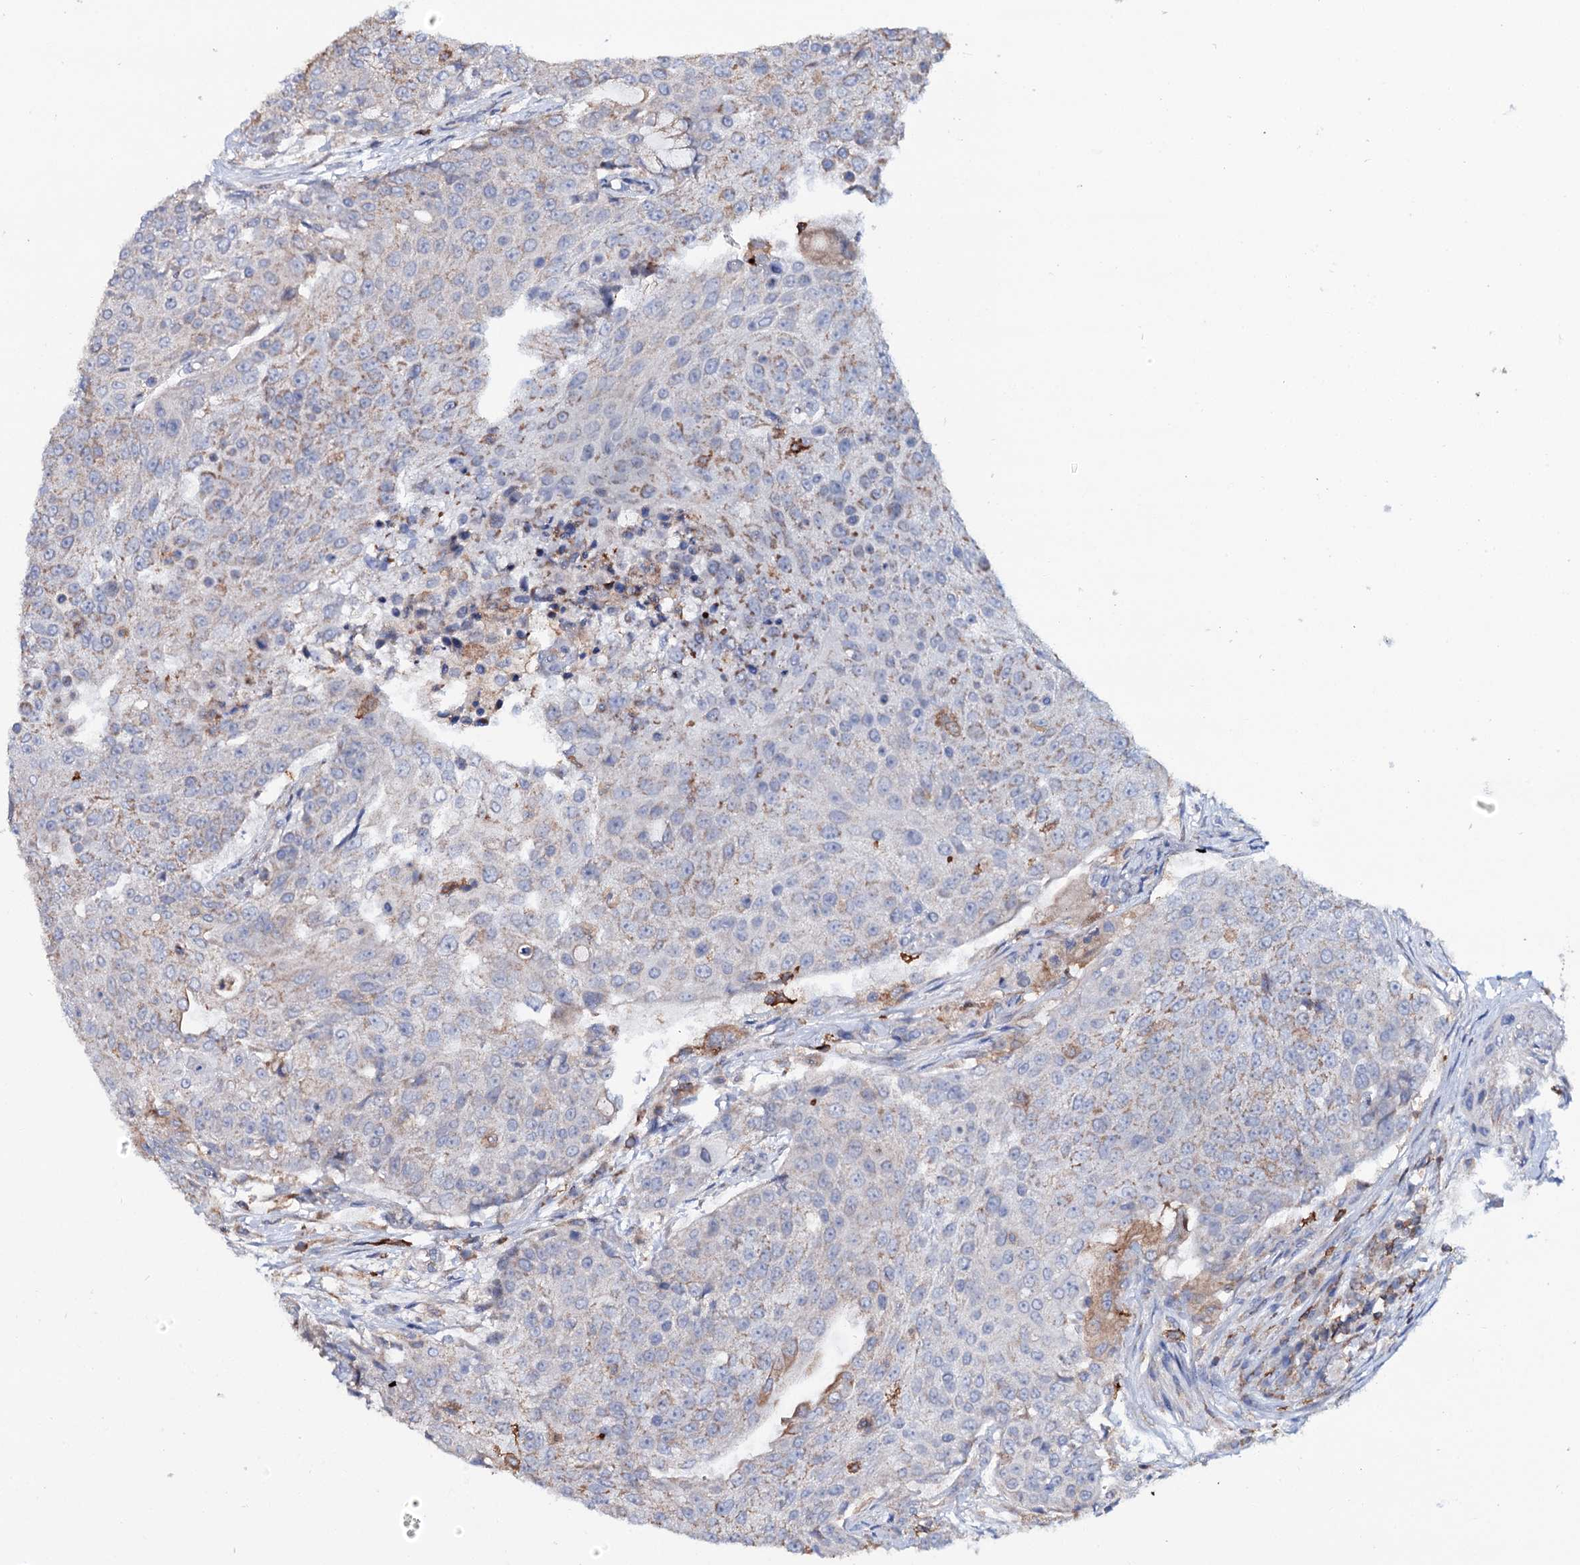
{"staining": {"intensity": "moderate", "quantity": "25%-75%", "location": "cytoplasmic/membranous"}, "tissue": "urothelial cancer", "cell_type": "Tumor cells", "image_type": "cancer", "snomed": [{"axis": "morphology", "description": "Urothelial carcinoma, High grade"}, {"axis": "topography", "description": "Urinary bladder"}], "caption": "This micrograph displays IHC staining of urothelial cancer, with medium moderate cytoplasmic/membranous positivity in approximately 25%-75% of tumor cells.", "gene": "UBASH3B", "patient": {"sex": "female", "age": 63}}